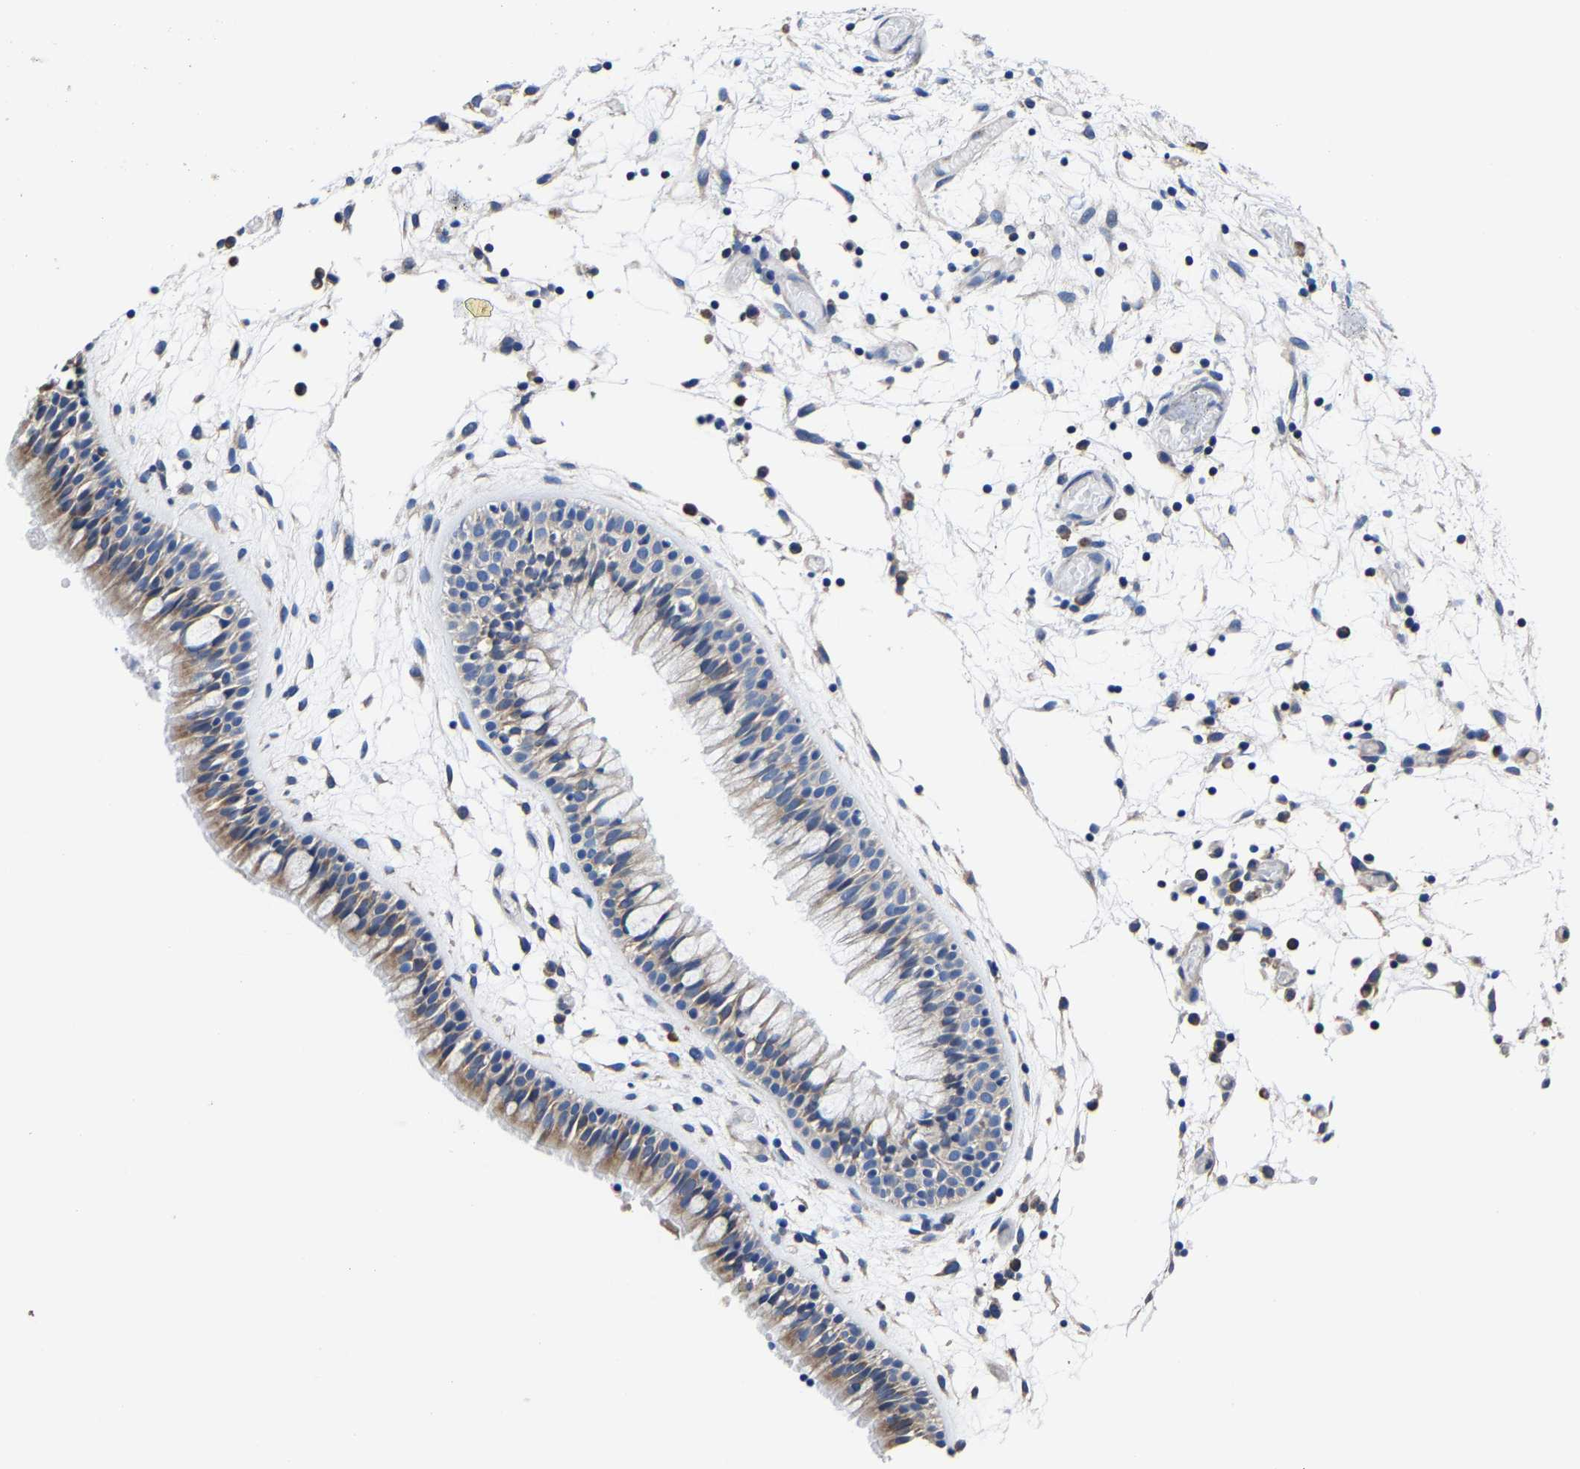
{"staining": {"intensity": "moderate", "quantity": "25%-75%", "location": "cytoplasmic/membranous"}, "tissue": "nasopharynx", "cell_type": "Respiratory epithelial cells", "image_type": "normal", "snomed": [{"axis": "morphology", "description": "Normal tissue, NOS"}, {"axis": "morphology", "description": "Inflammation, NOS"}, {"axis": "topography", "description": "Nasopharynx"}], "caption": "Immunohistochemical staining of benign human nasopharynx displays moderate cytoplasmic/membranous protein positivity in approximately 25%-75% of respiratory epithelial cells.", "gene": "SRPK2", "patient": {"sex": "male", "age": 48}}